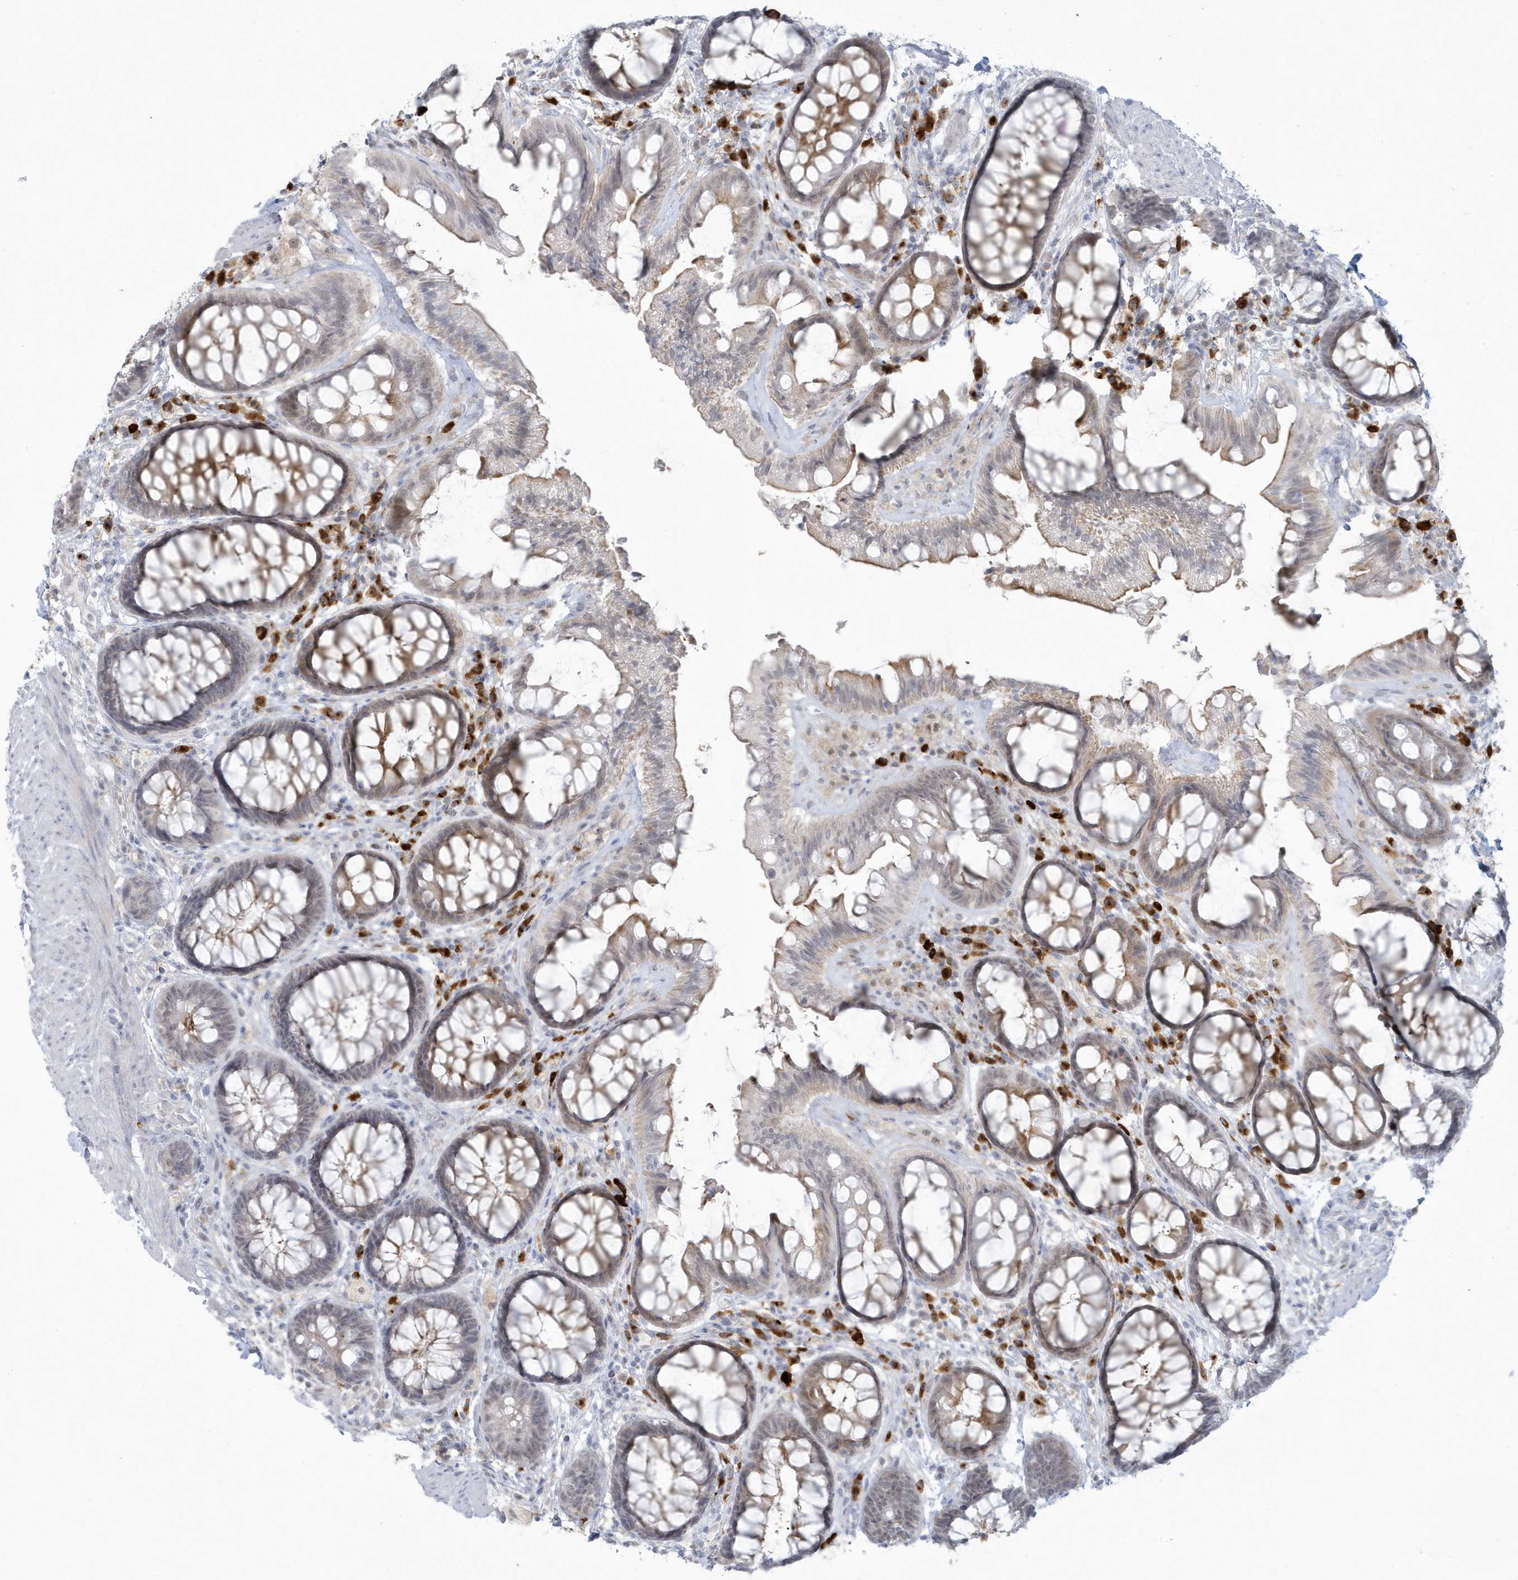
{"staining": {"intensity": "moderate", "quantity": "<25%", "location": "cytoplasmic/membranous"}, "tissue": "rectum", "cell_type": "Glandular cells", "image_type": "normal", "snomed": [{"axis": "morphology", "description": "Normal tissue, NOS"}, {"axis": "topography", "description": "Rectum"}], "caption": "Protein staining of normal rectum reveals moderate cytoplasmic/membranous expression in about <25% of glandular cells. (DAB IHC with brightfield microscopy, high magnification).", "gene": "HERC6", "patient": {"sex": "female", "age": 46}}